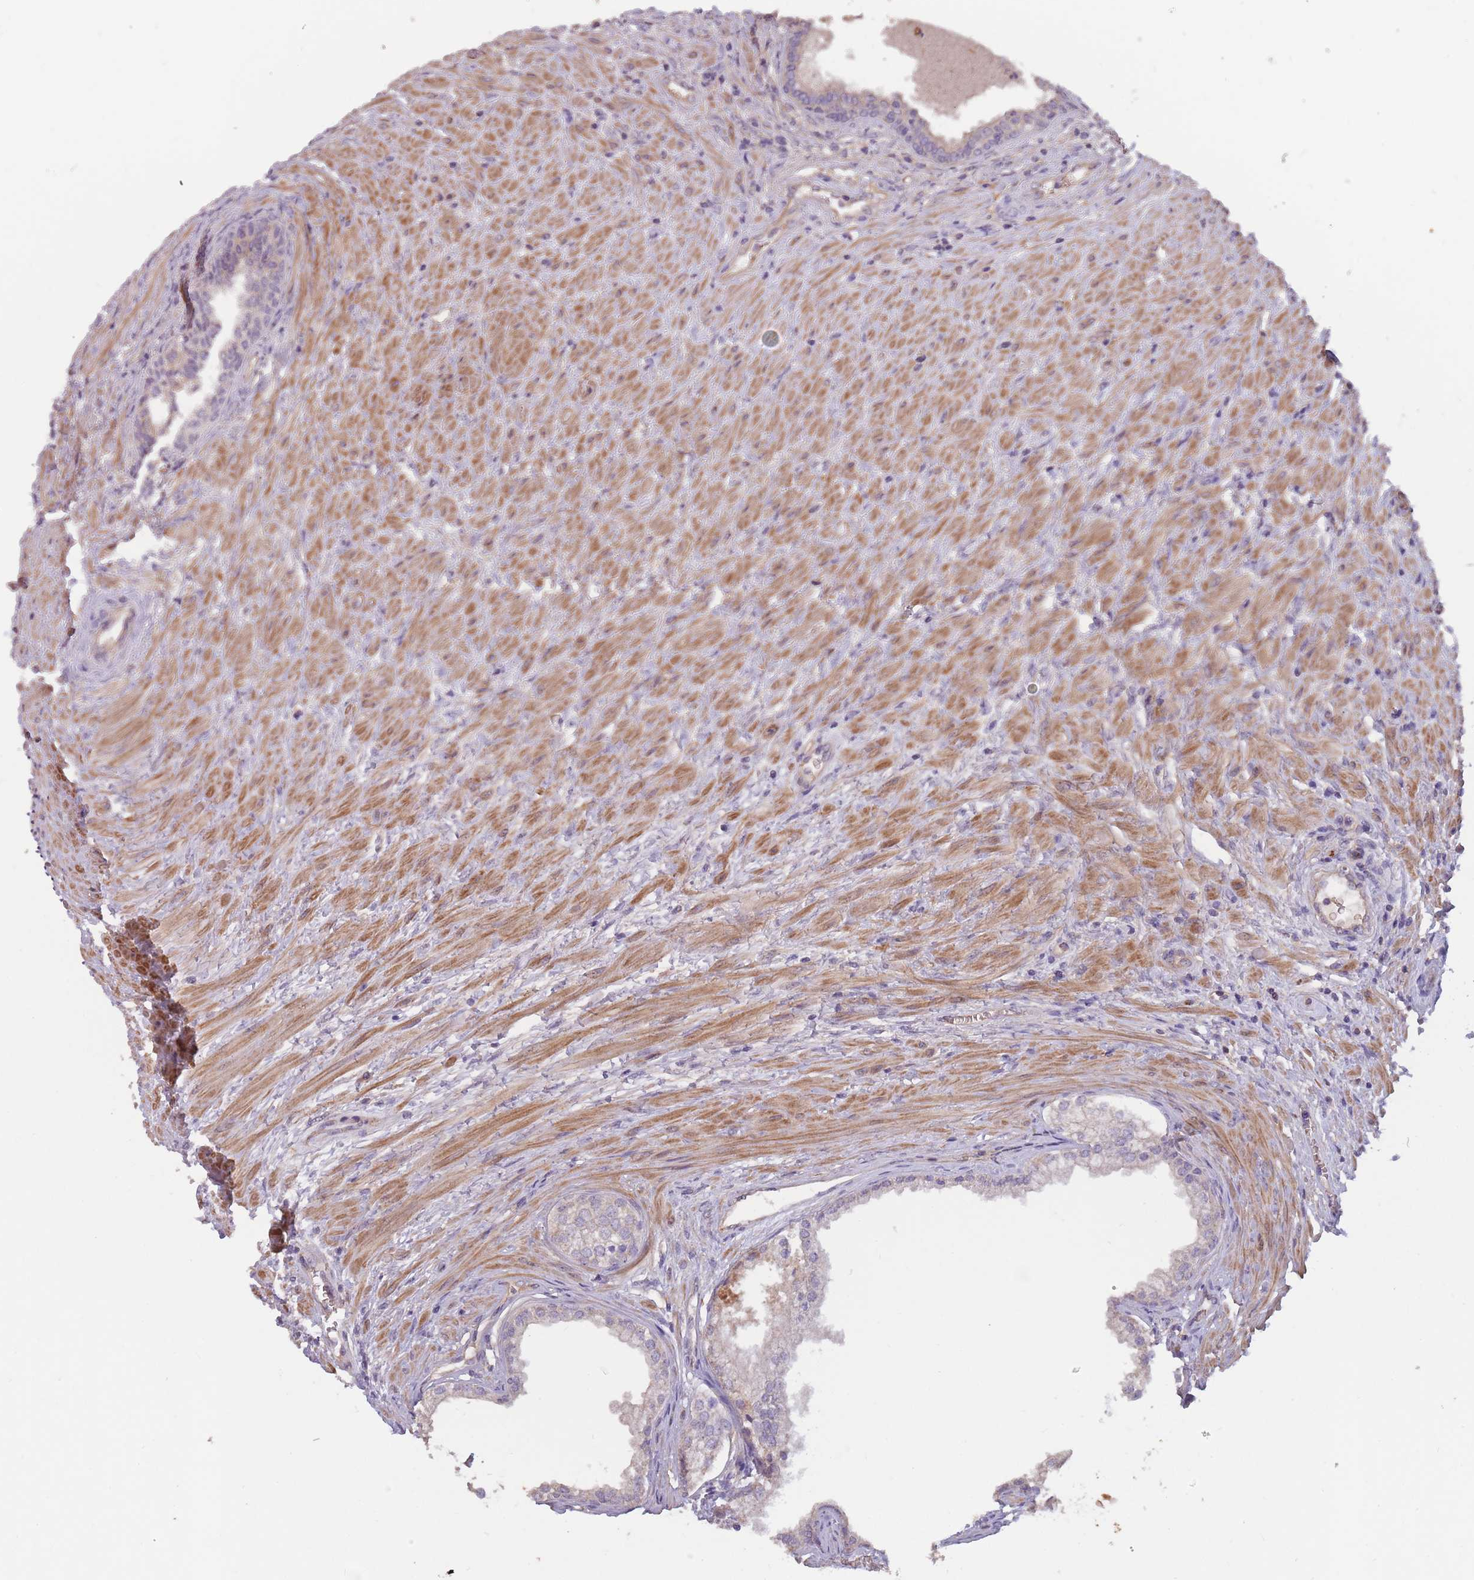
{"staining": {"intensity": "weak", "quantity": "<25%", "location": "cytoplasmic/membranous"}, "tissue": "prostate", "cell_type": "Glandular cells", "image_type": "normal", "snomed": [{"axis": "morphology", "description": "Normal tissue, NOS"}, {"axis": "topography", "description": "Prostate"}], "caption": "An immunohistochemistry (IHC) micrograph of benign prostate is shown. There is no staining in glandular cells of prostate.", "gene": "KIAA1755", "patient": {"sex": "male", "age": 76}}